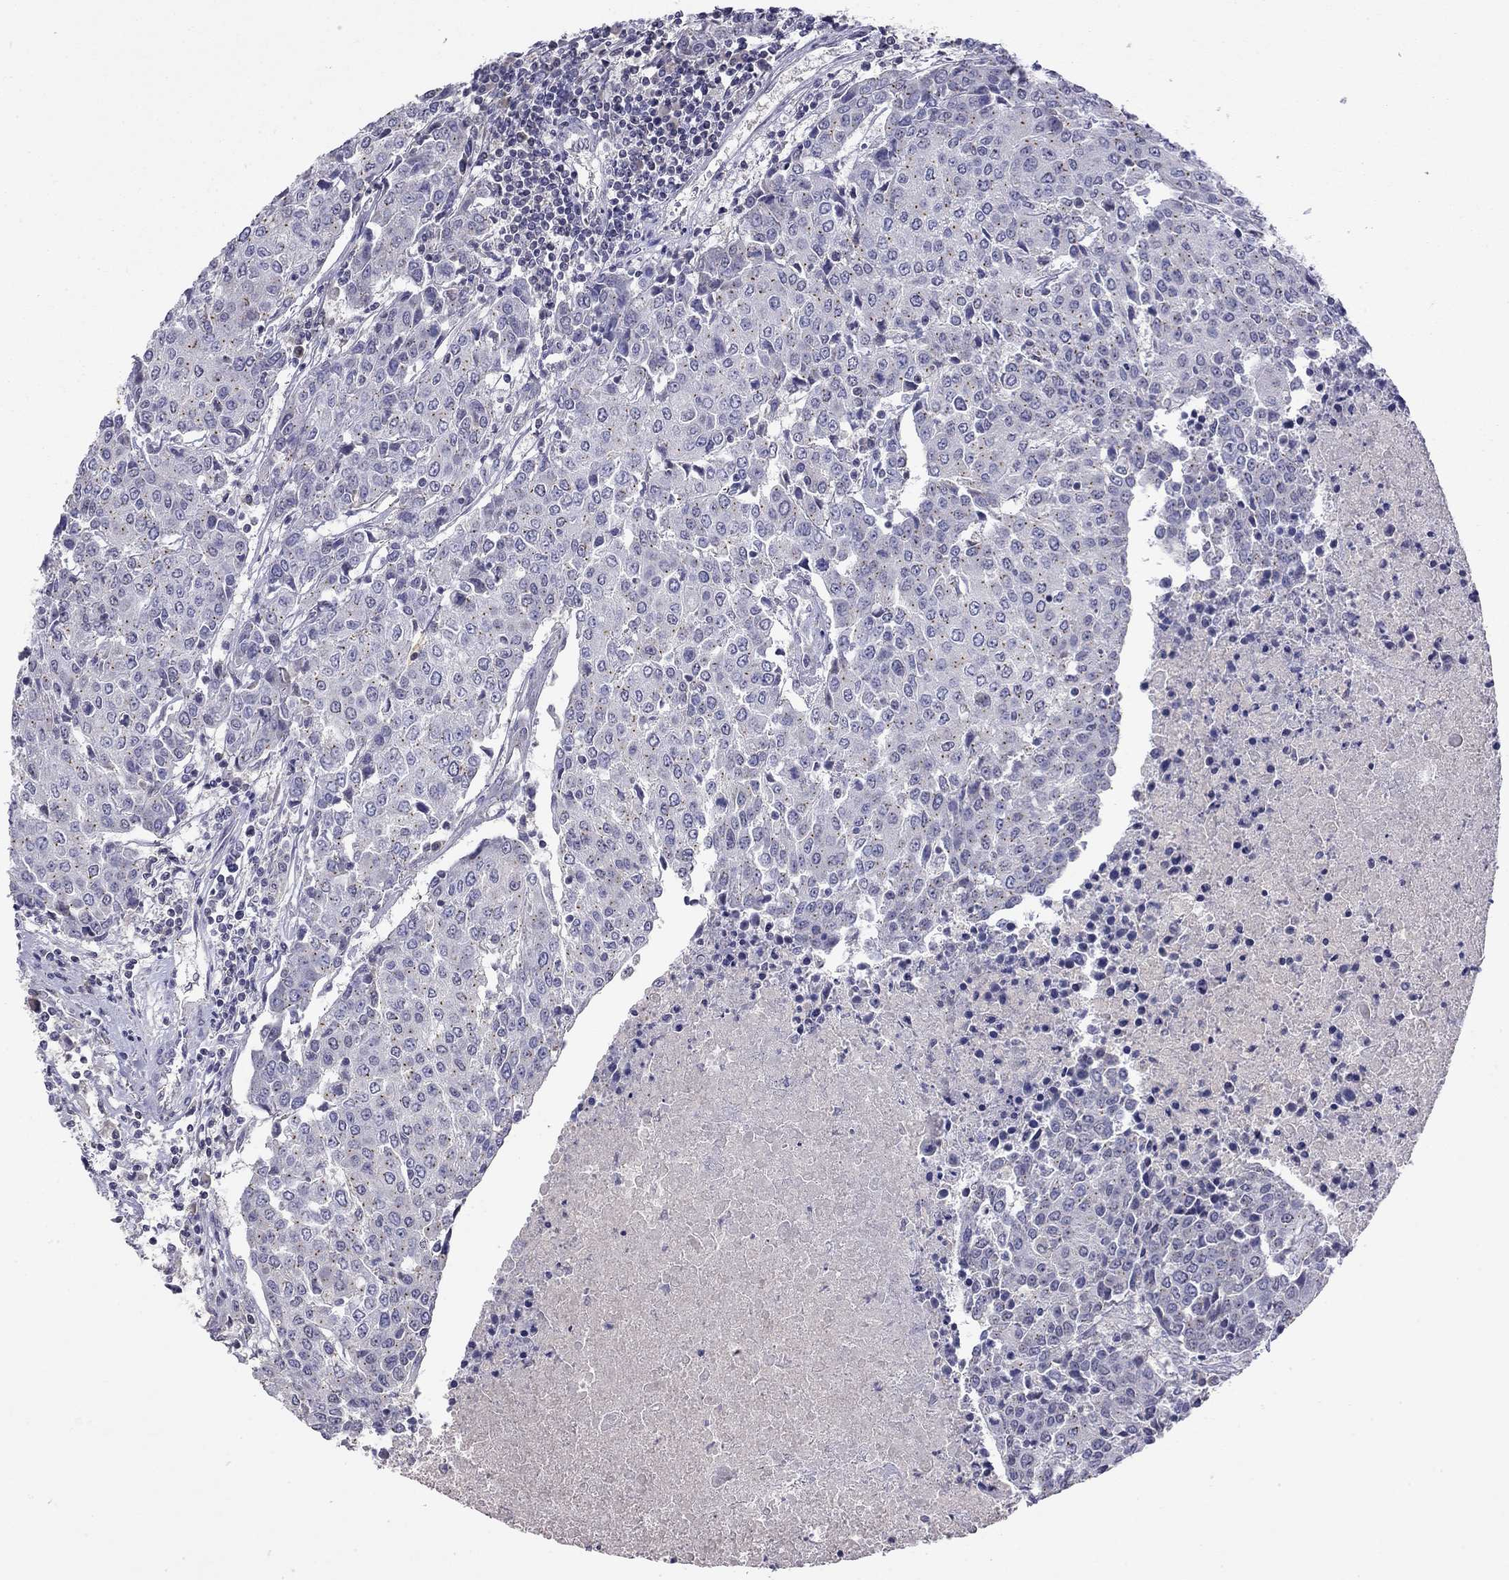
{"staining": {"intensity": "negative", "quantity": "none", "location": "none"}, "tissue": "urothelial cancer", "cell_type": "Tumor cells", "image_type": "cancer", "snomed": [{"axis": "morphology", "description": "Urothelial carcinoma, High grade"}, {"axis": "topography", "description": "Urinary bladder"}], "caption": "Image shows no protein positivity in tumor cells of urothelial cancer tissue.", "gene": "WNK3", "patient": {"sex": "female", "age": 85}}